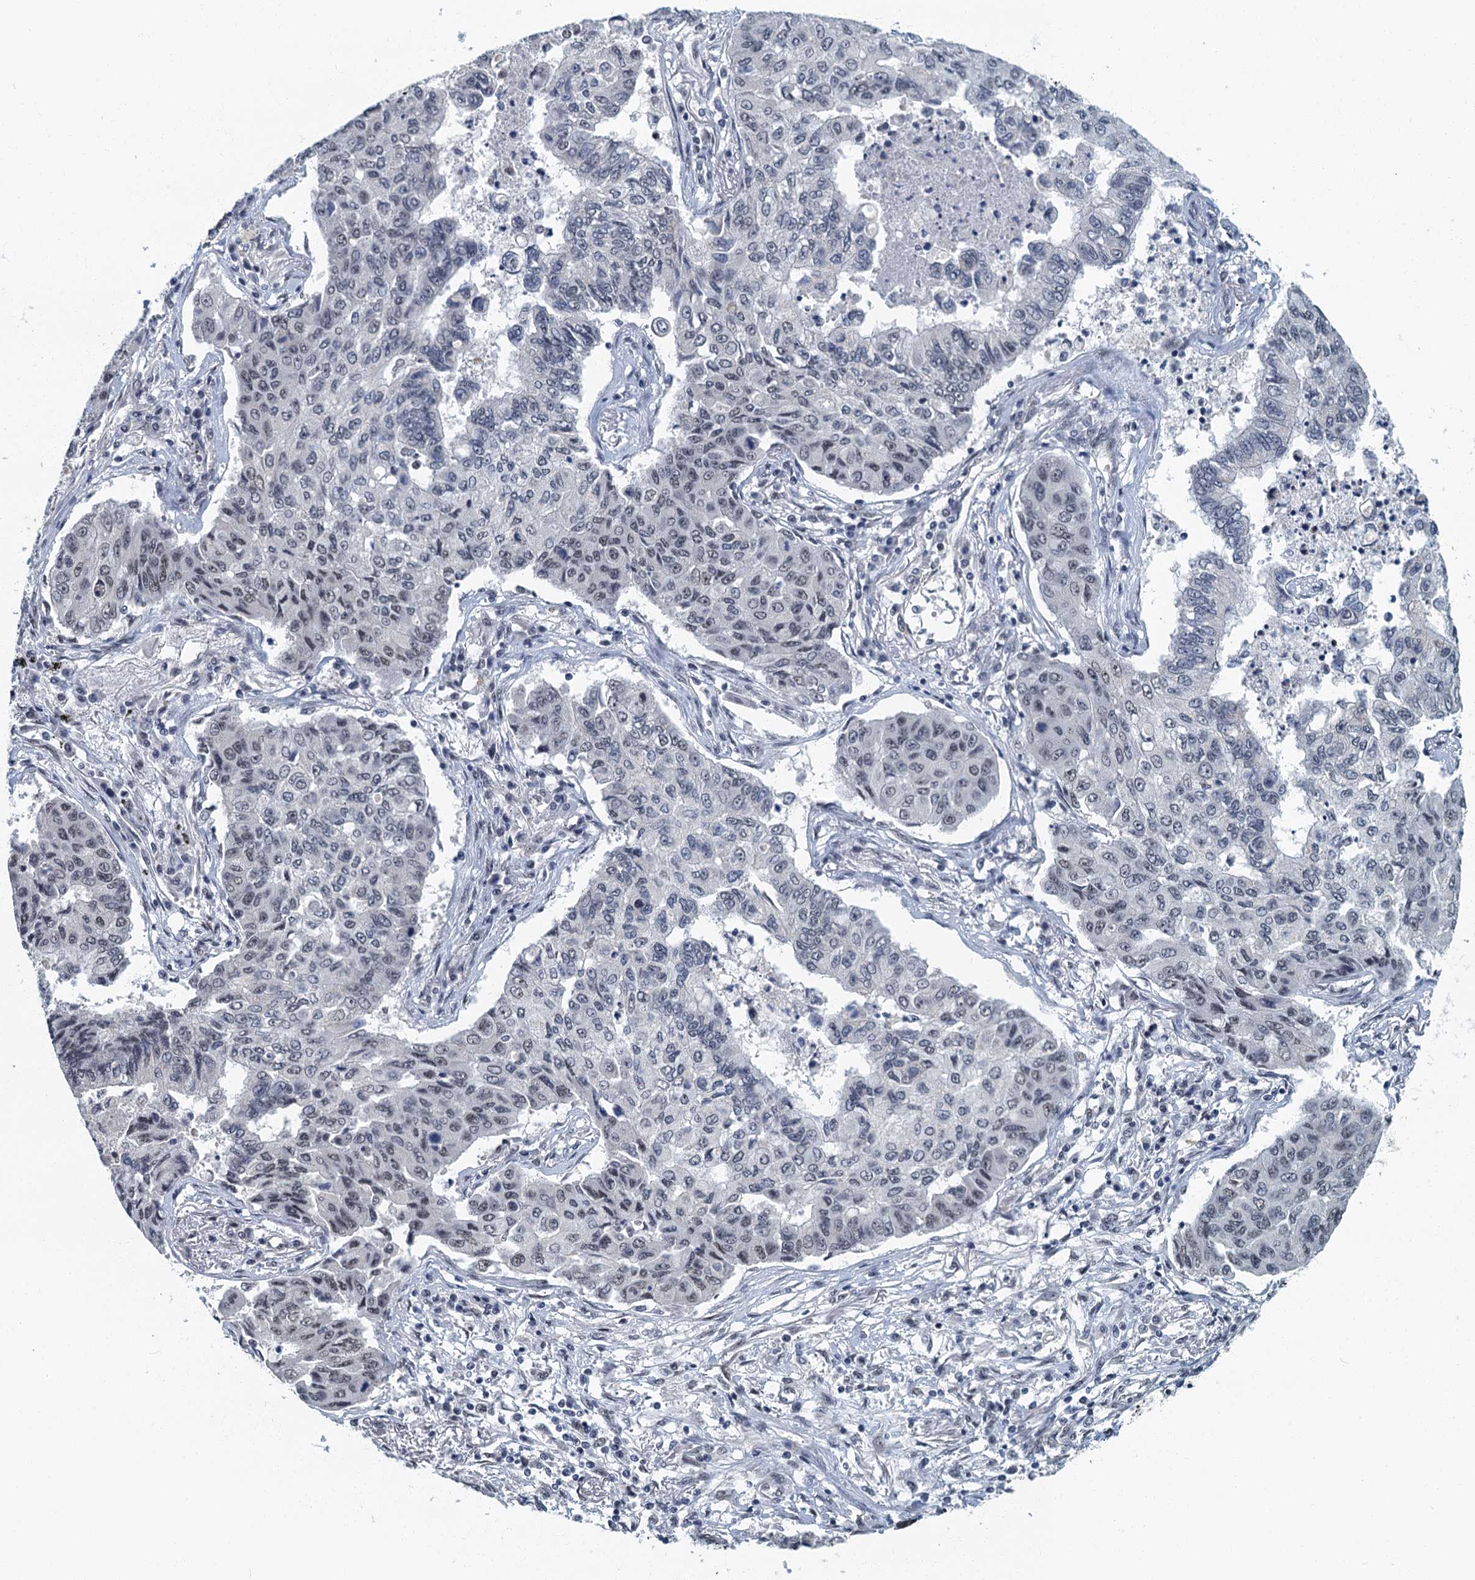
{"staining": {"intensity": "negative", "quantity": "none", "location": "none"}, "tissue": "lung cancer", "cell_type": "Tumor cells", "image_type": "cancer", "snomed": [{"axis": "morphology", "description": "Squamous cell carcinoma, NOS"}, {"axis": "topography", "description": "Lung"}], "caption": "This is a micrograph of IHC staining of lung squamous cell carcinoma, which shows no positivity in tumor cells.", "gene": "GADL1", "patient": {"sex": "male", "age": 74}}